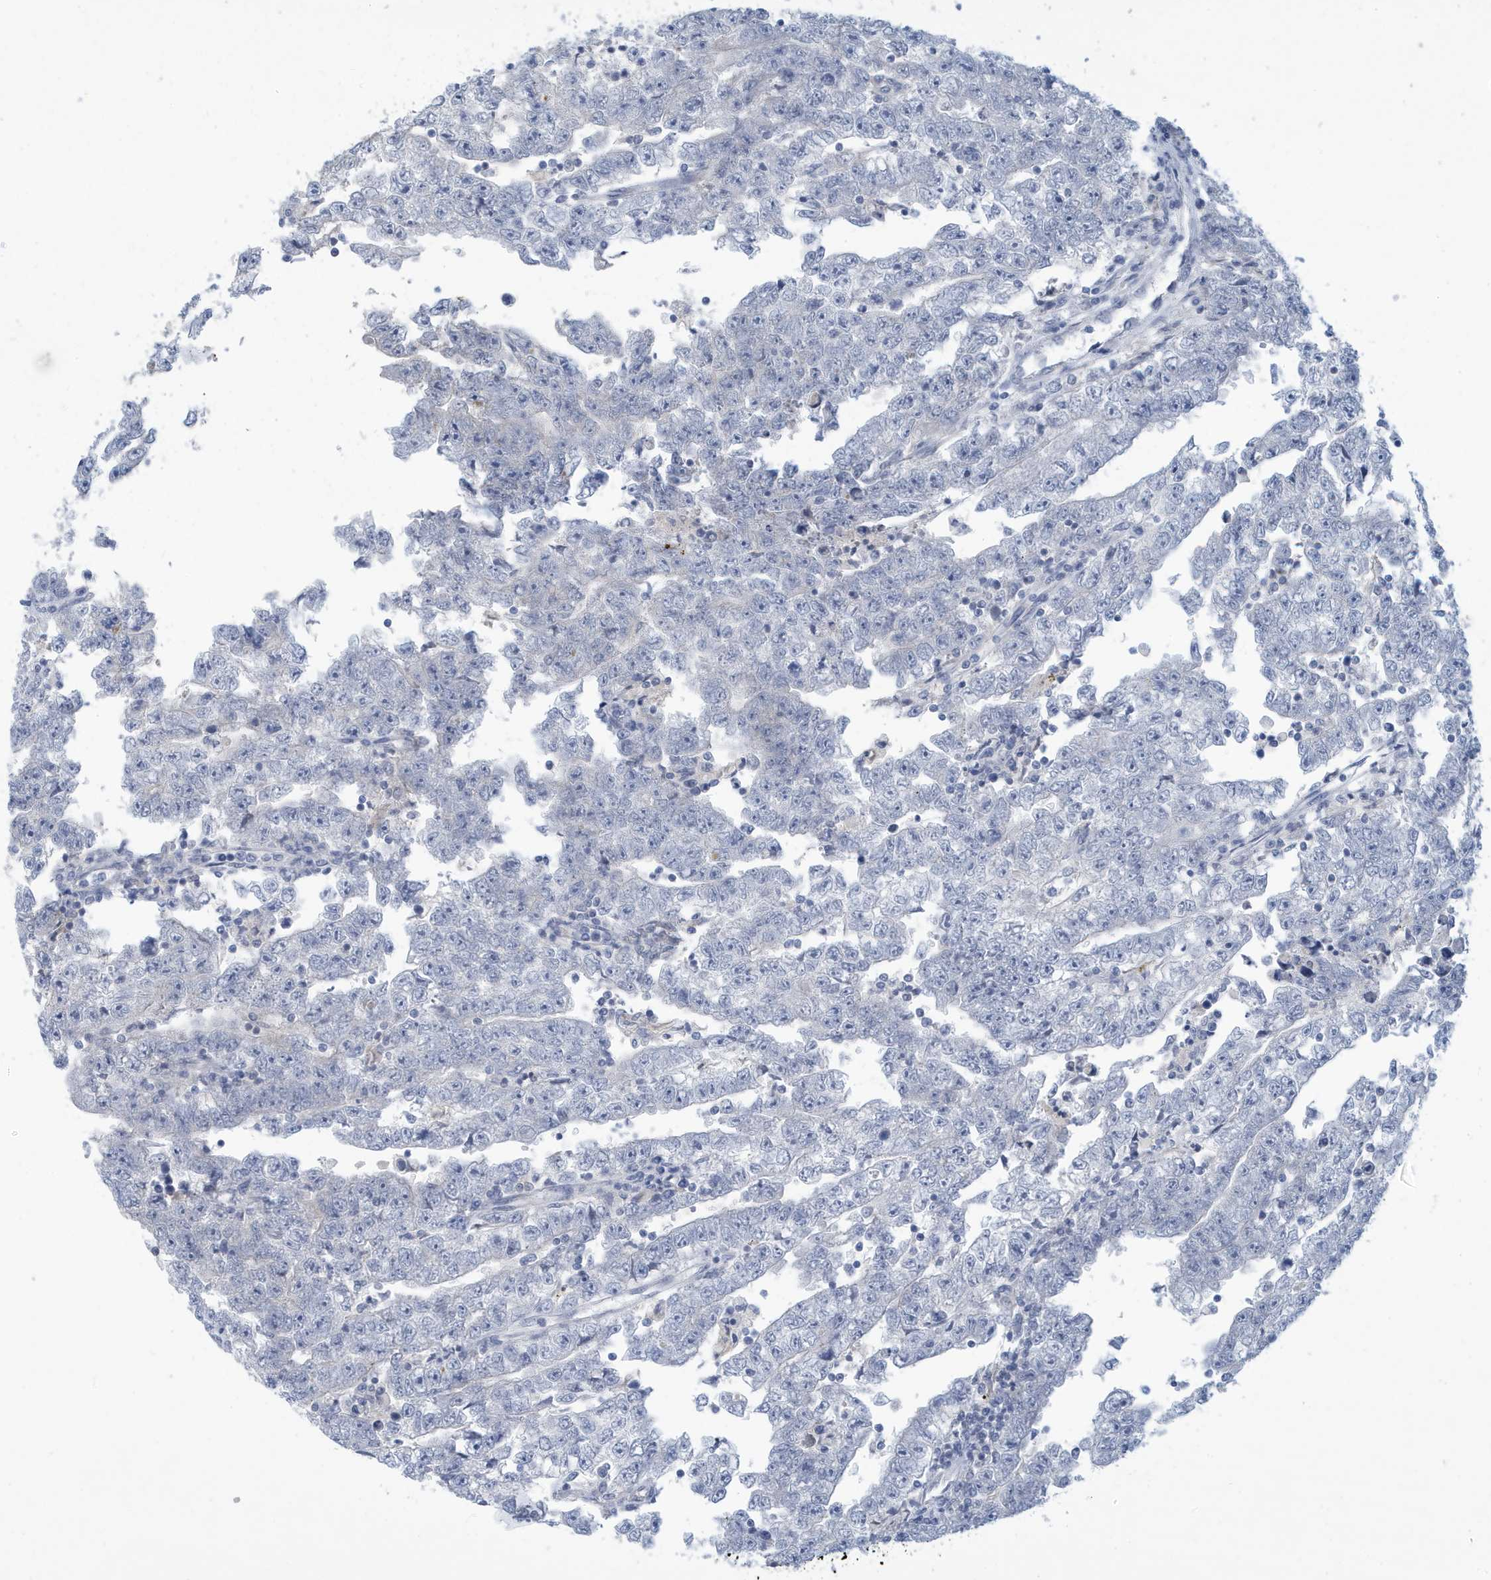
{"staining": {"intensity": "negative", "quantity": "none", "location": "none"}, "tissue": "testis cancer", "cell_type": "Tumor cells", "image_type": "cancer", "snomed": [{"axis": "morphology", "description": "Carcinoma, Embryonal, NOS"}, {"axis": "topography", "description": "Testis"}], "caption": "This is a image of immunohistochemistry staining of embryonal carcinoma (testis), which shows no expression in tumor cells.", "gene": "VTA1", "patient": {"sex": "male", "age": 25}}